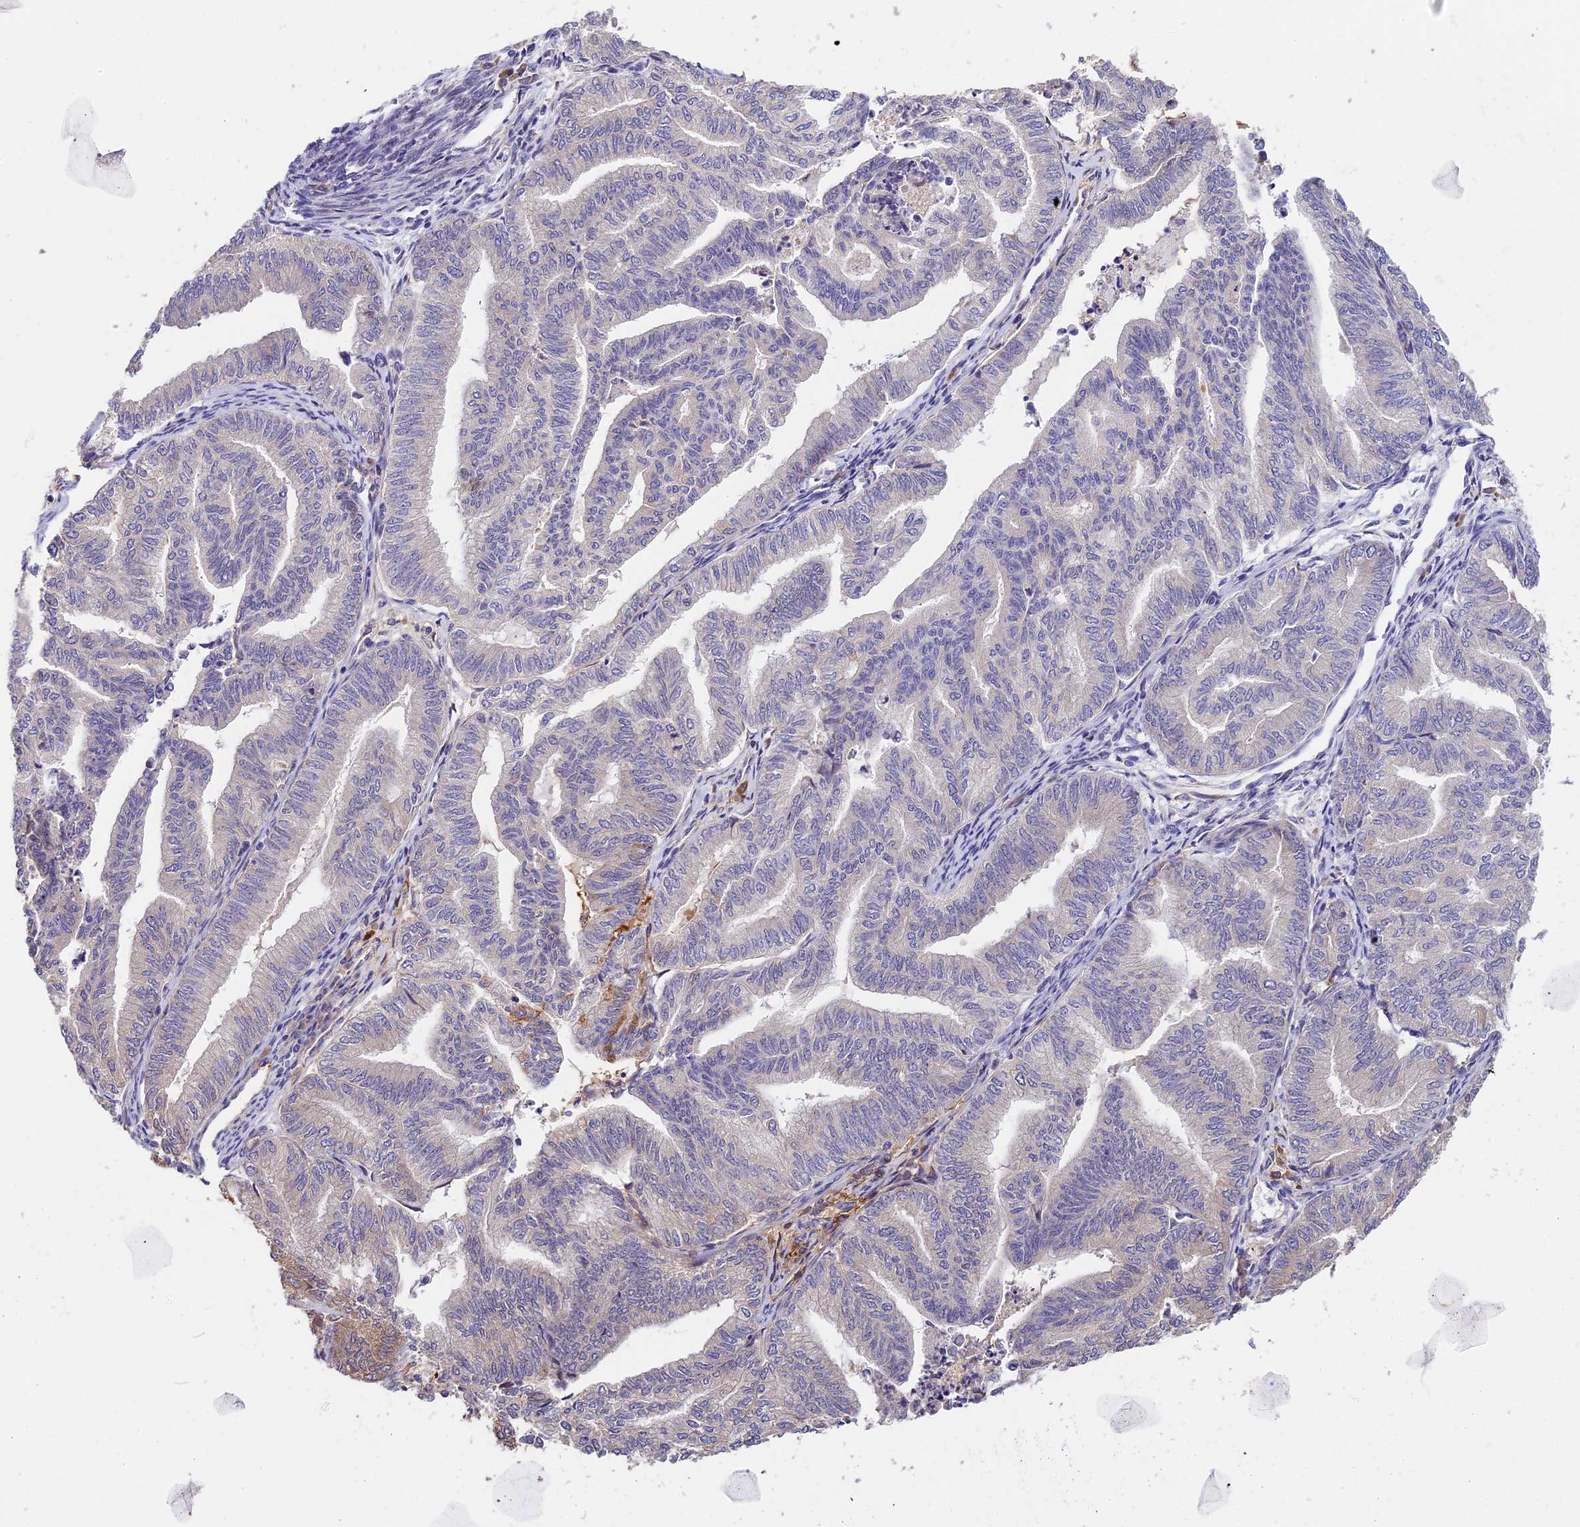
{"staining": {"intensity": "weak", "quantity": "25%-75%", "location": "cytoplasmic/membranous"}, "tissue": "endometrial cancer", "cell_type": "Tumor cells", "image_type": "cancer", "snomed": [{"axis": "morphology", "description": "Adenocarcinoma, NOS"}, {"axis": "topography", "description": "Endometrium"}], "caption": "Immunohistochemistry image of human endometrial cancer stained for a protein (brown), which displays low levels of weak cytoplasmic/membranous positivity in approximately 25%-75% of tumor cells.", "gene": "BSCL2", "patient": {"sex": "female", "age": 79}}